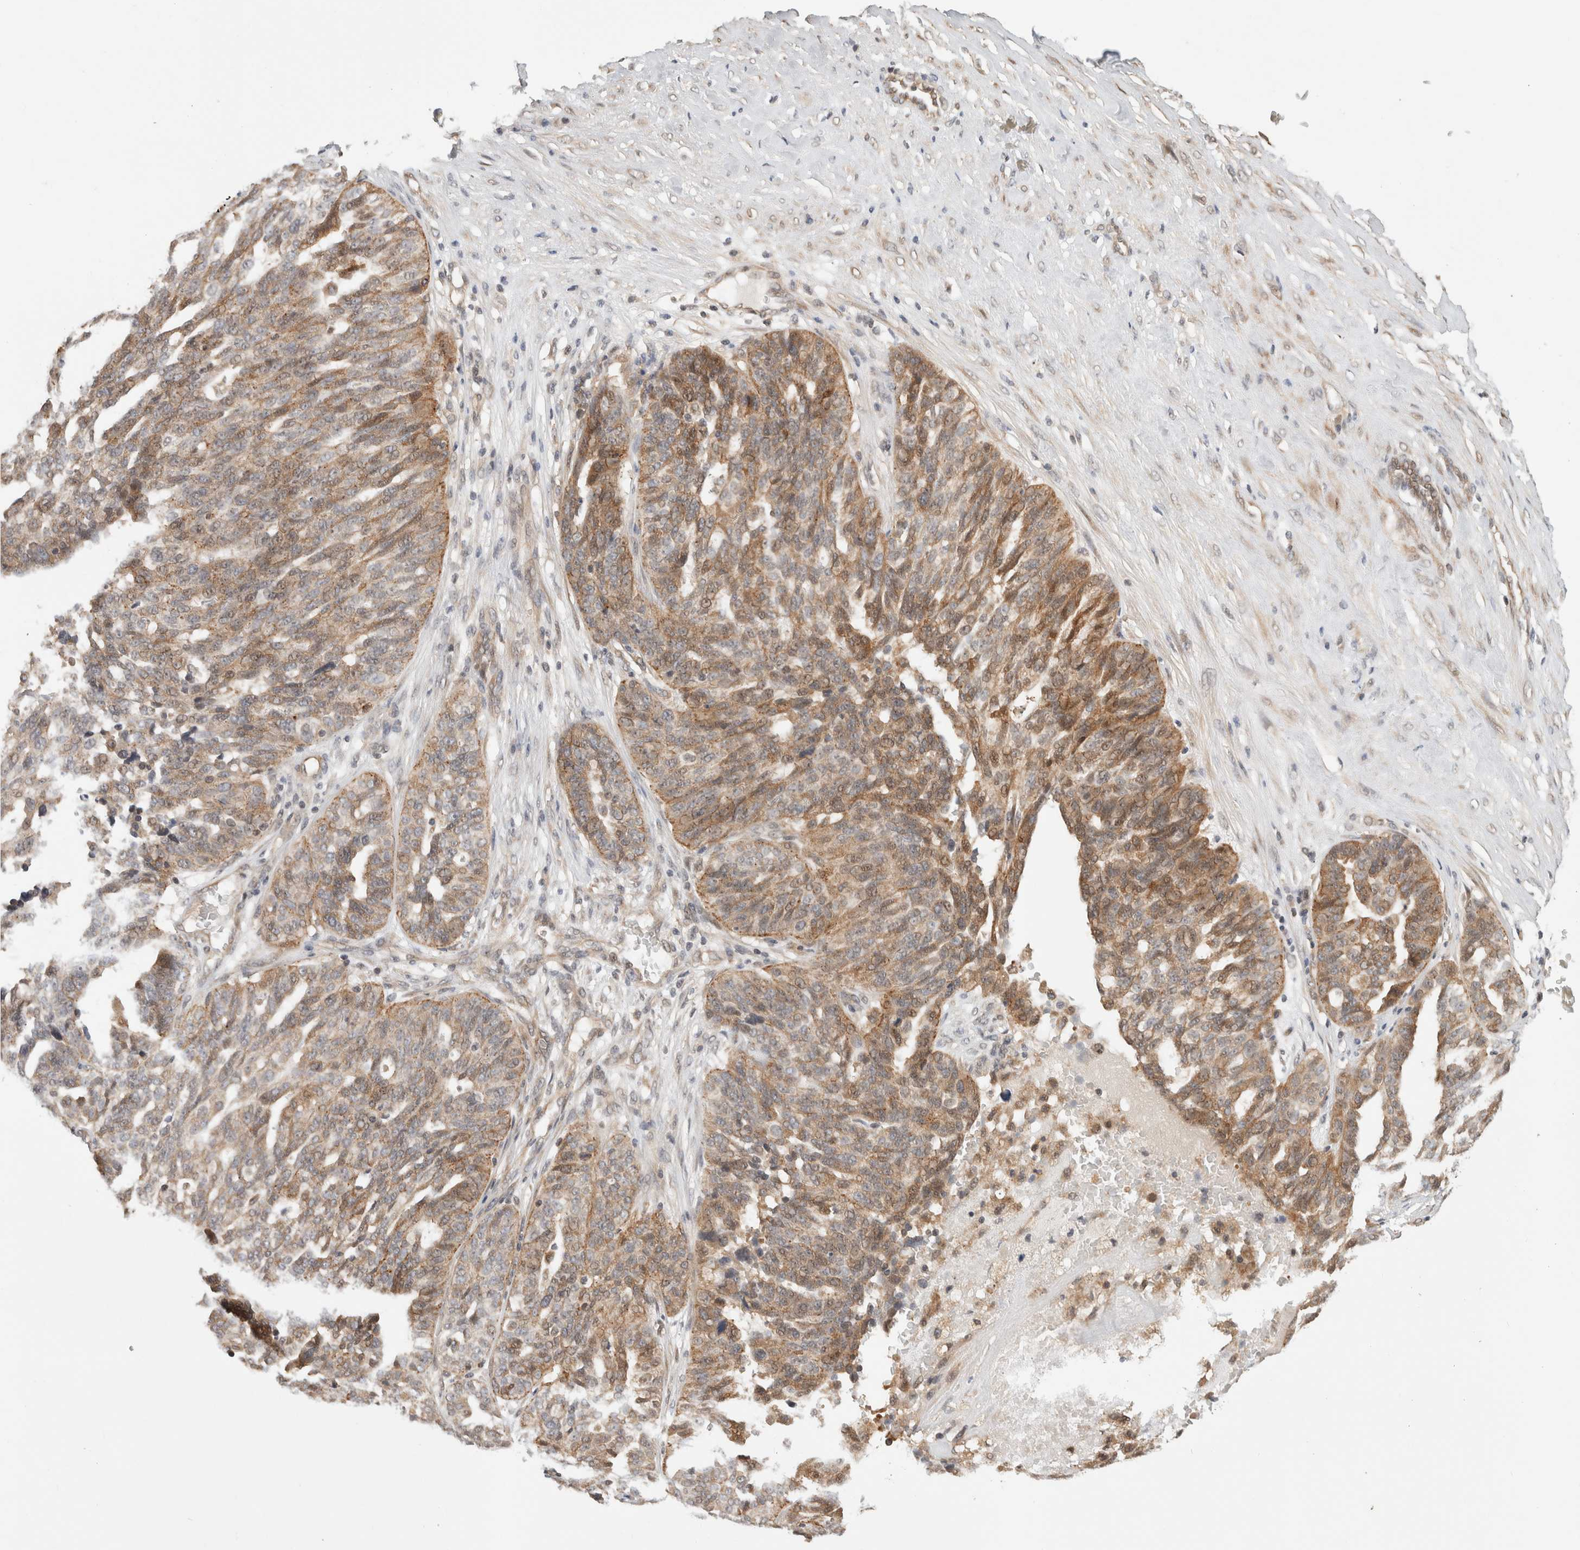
{"staining": {"intensity": "weak", "quantity": ">75%", "location": "cytoplasmic/membranous"}, "tissue": "ovarian cancer", "cell_type": "Tumor cells", "image_type": "cancer", "snomed": [{"axis": "morphology", "description": "Cystadenocarcinoma, serous, NOS"}, {"axis": "topography", "description": "Ovary"}], "caption": "Ovarian cancer stained for a protein reveals weak cytoplasmic/membranous positivity in tumor cells. (DAB (3,3'-diaminobenzidine) IHC with brightfield microscopy, high magnification).", "gene": "OTUD6B", "patient": {"sex": "female", "age": 59}}